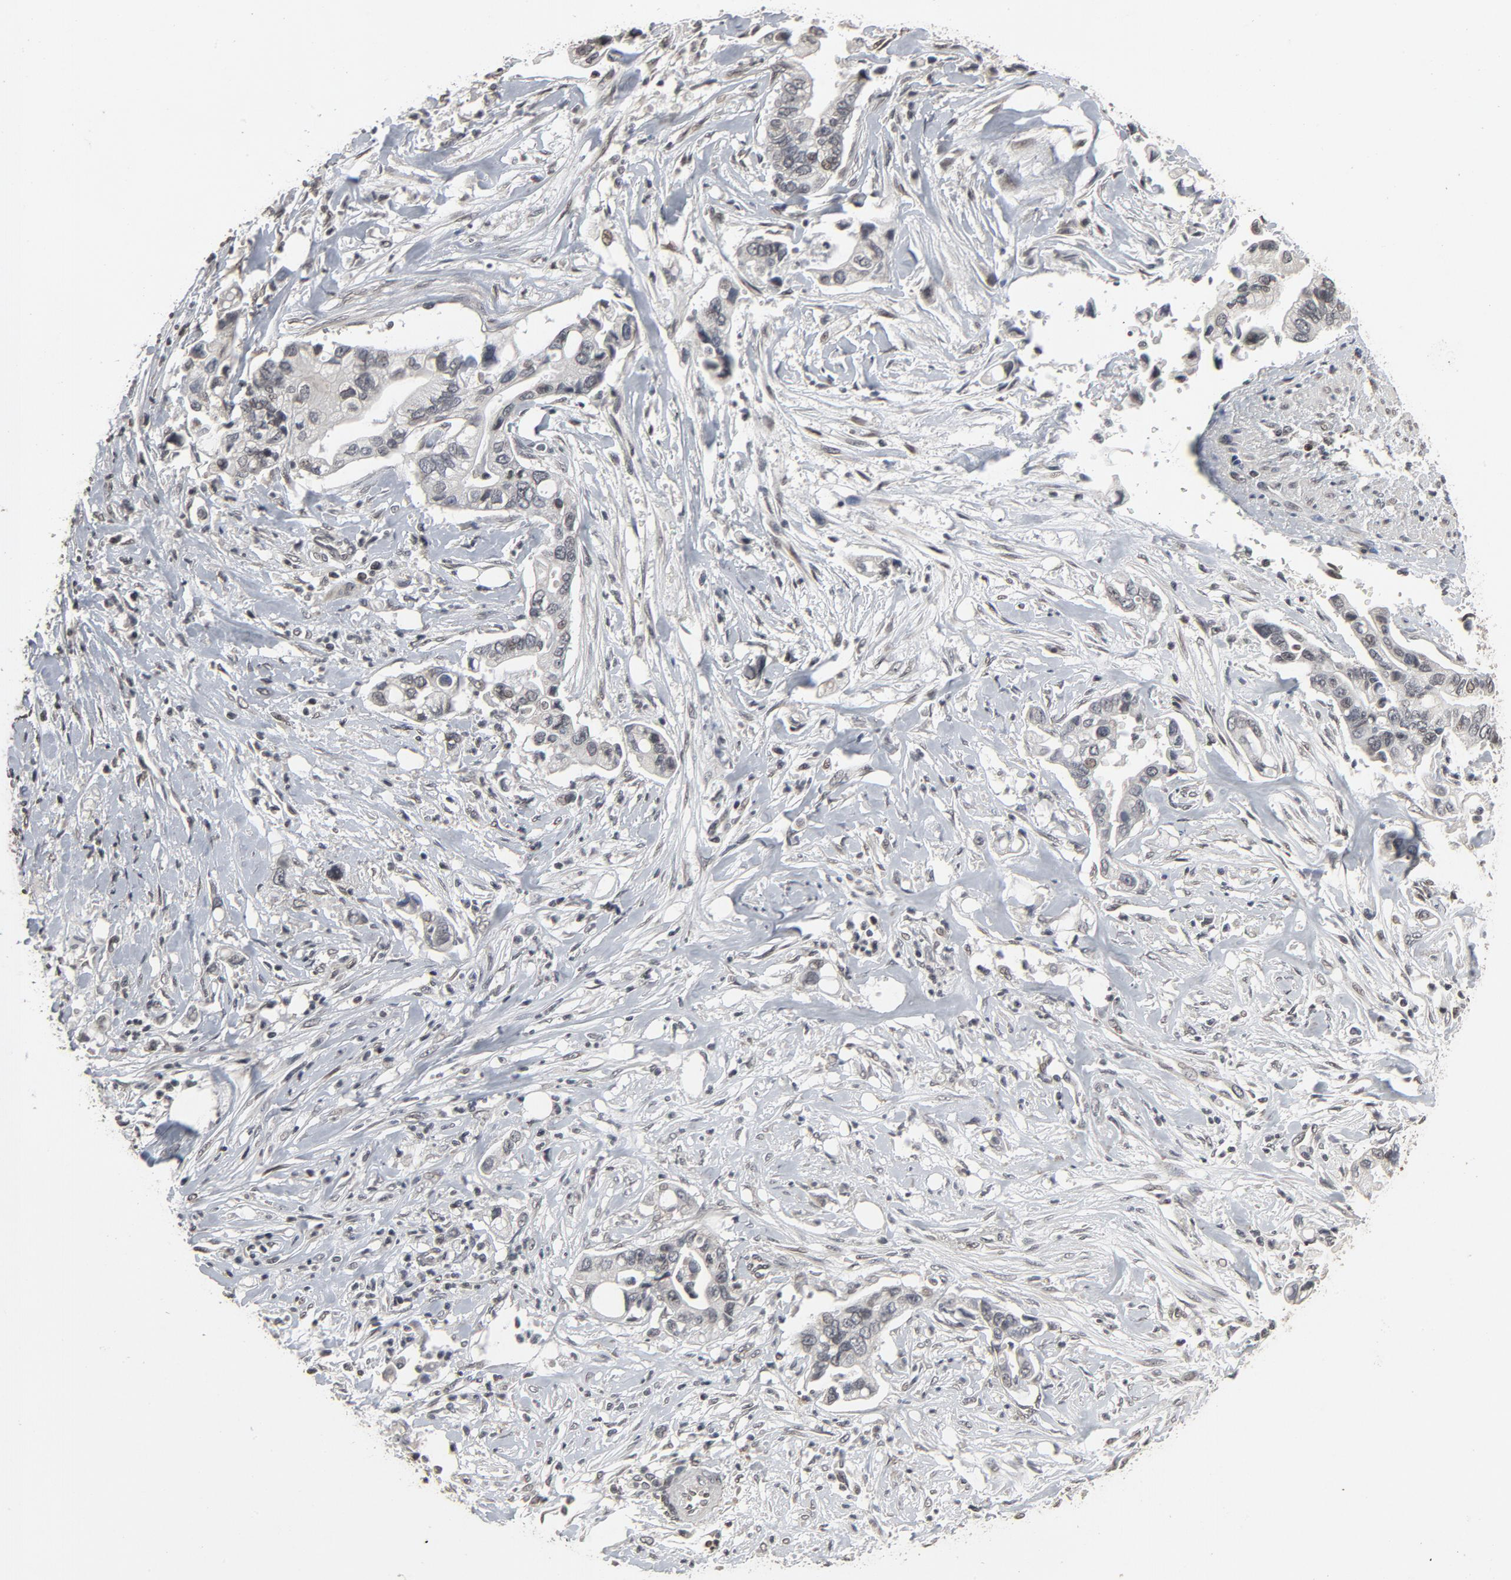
{"staining": {"intensity": "weak", "quantity": "<25%", "location": "cytoplasmic/membranous,nuclear"}, "tissue": "pancreatic cancer", "cell_type": "Tumor cells", "image_type": "cancer", "snomed": [{"axis": "morphology", "description": "Adenocarcinoma, NOS"}, {"axis": "topography", "description": "Pancreas"}], "caption": "There is no significant staining in tumor cells of pancreatic adenocarcinoma.", "gene": "POM121", "patient": {"sex": "male", "age": 70}}